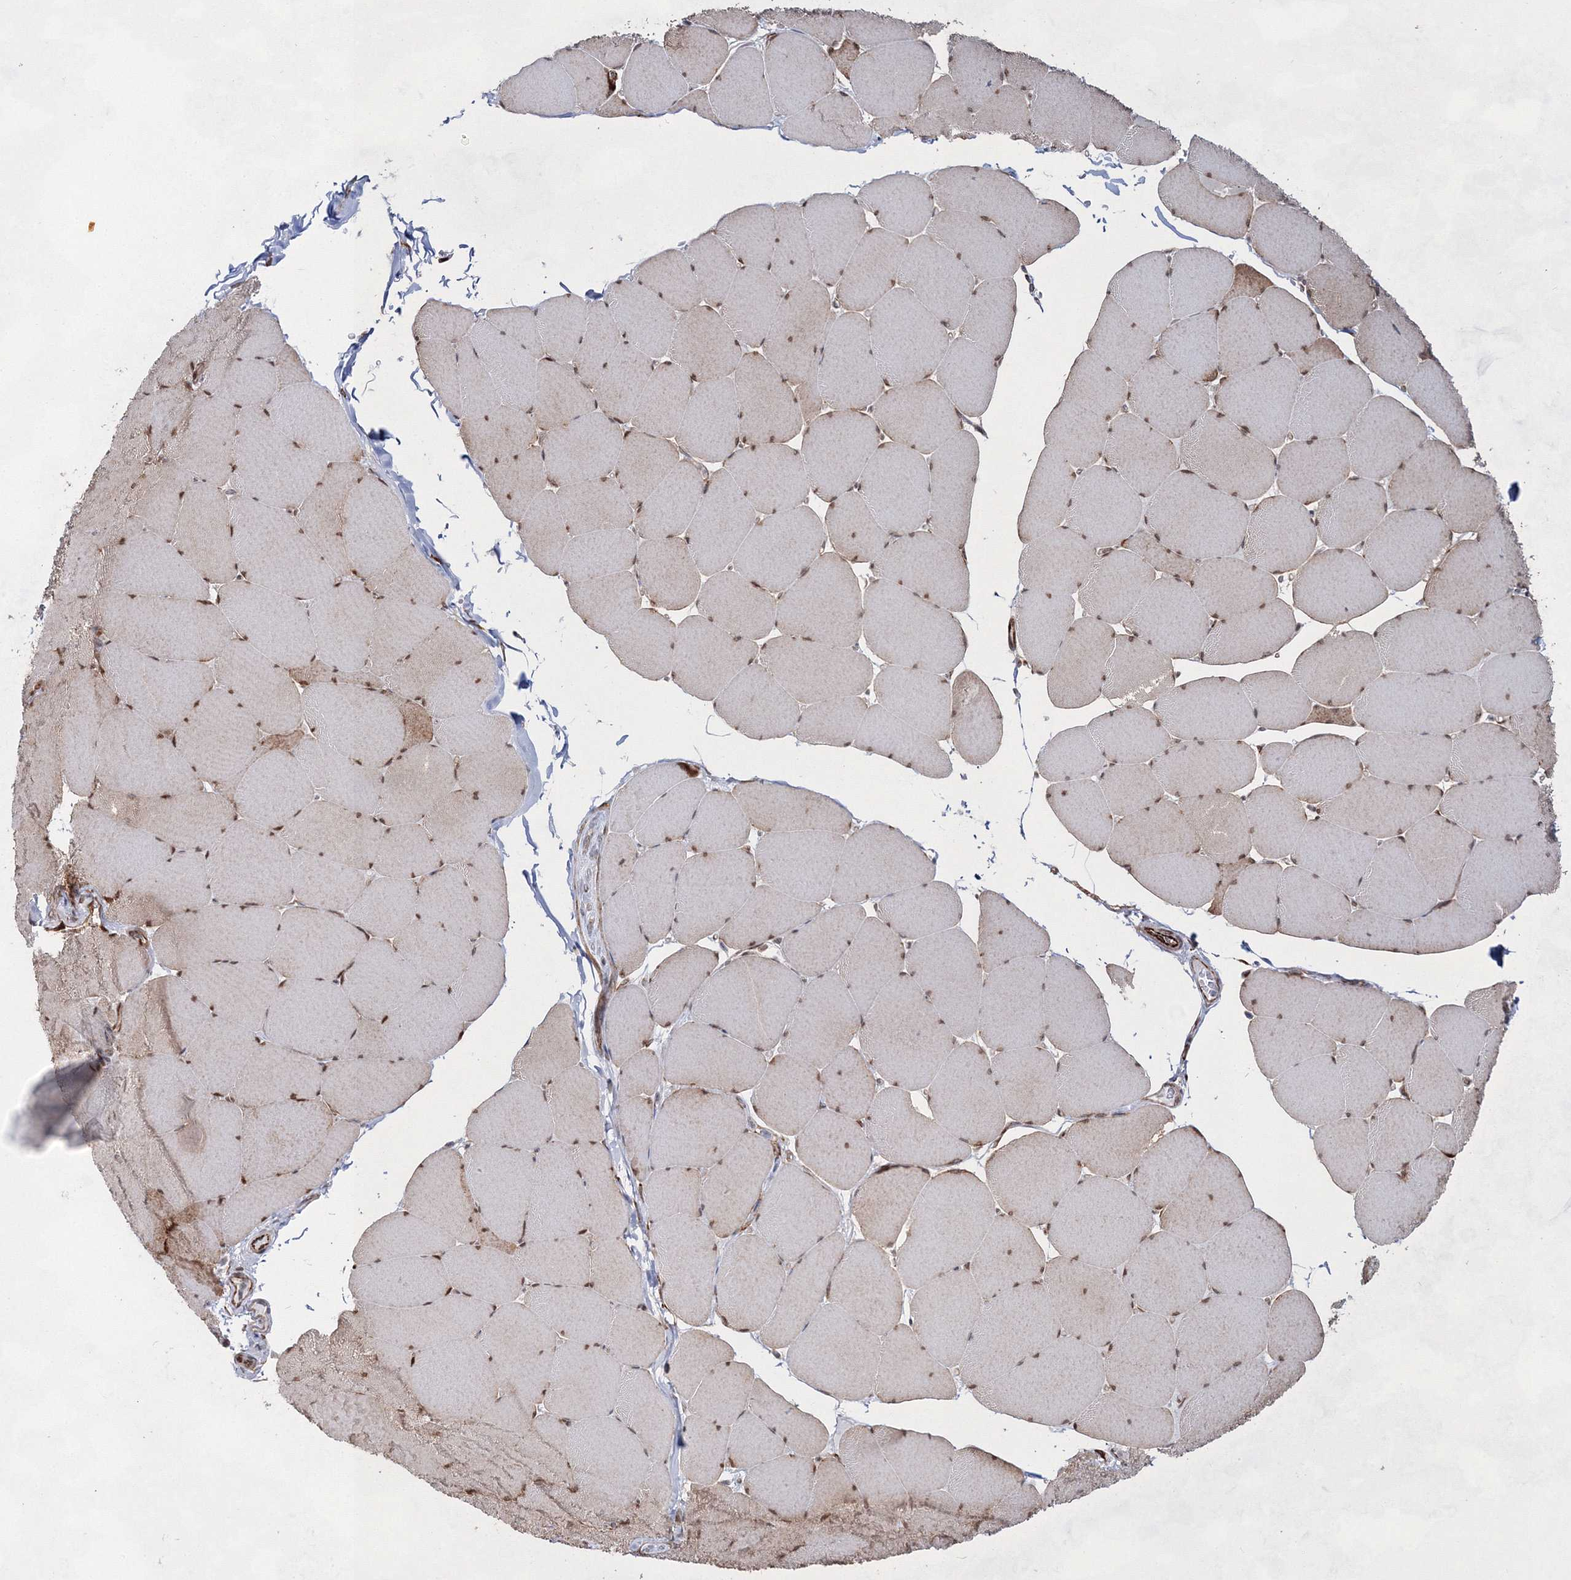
{"staining": {"intensity": "moderate", "quantity": ">75%", "location": "cytoplasmic/membranous,nuclear"}, "tissue": "skeletal muscle", "cell_type": "Myocytes", "image_type": "normal", "snomed": [{"axis": "morphology", "description": "Normal tissue, NOS"}, {"axis": "topography", "description": "Skeletal muscle"}, {"axis": "topography", "description": "Head-Neck"}], "caption": "Brown immunohistochemical staining in benign skeletal muscle demonstrates moderate cytoplasmic/membranous,nuclear positivity in approximately >75% of myocytes. (brown staining indicates protein expression, while blue staining denotes nuclei).", "gene": "SNIP1", "patient": {"sex": "male", "age": 66}}